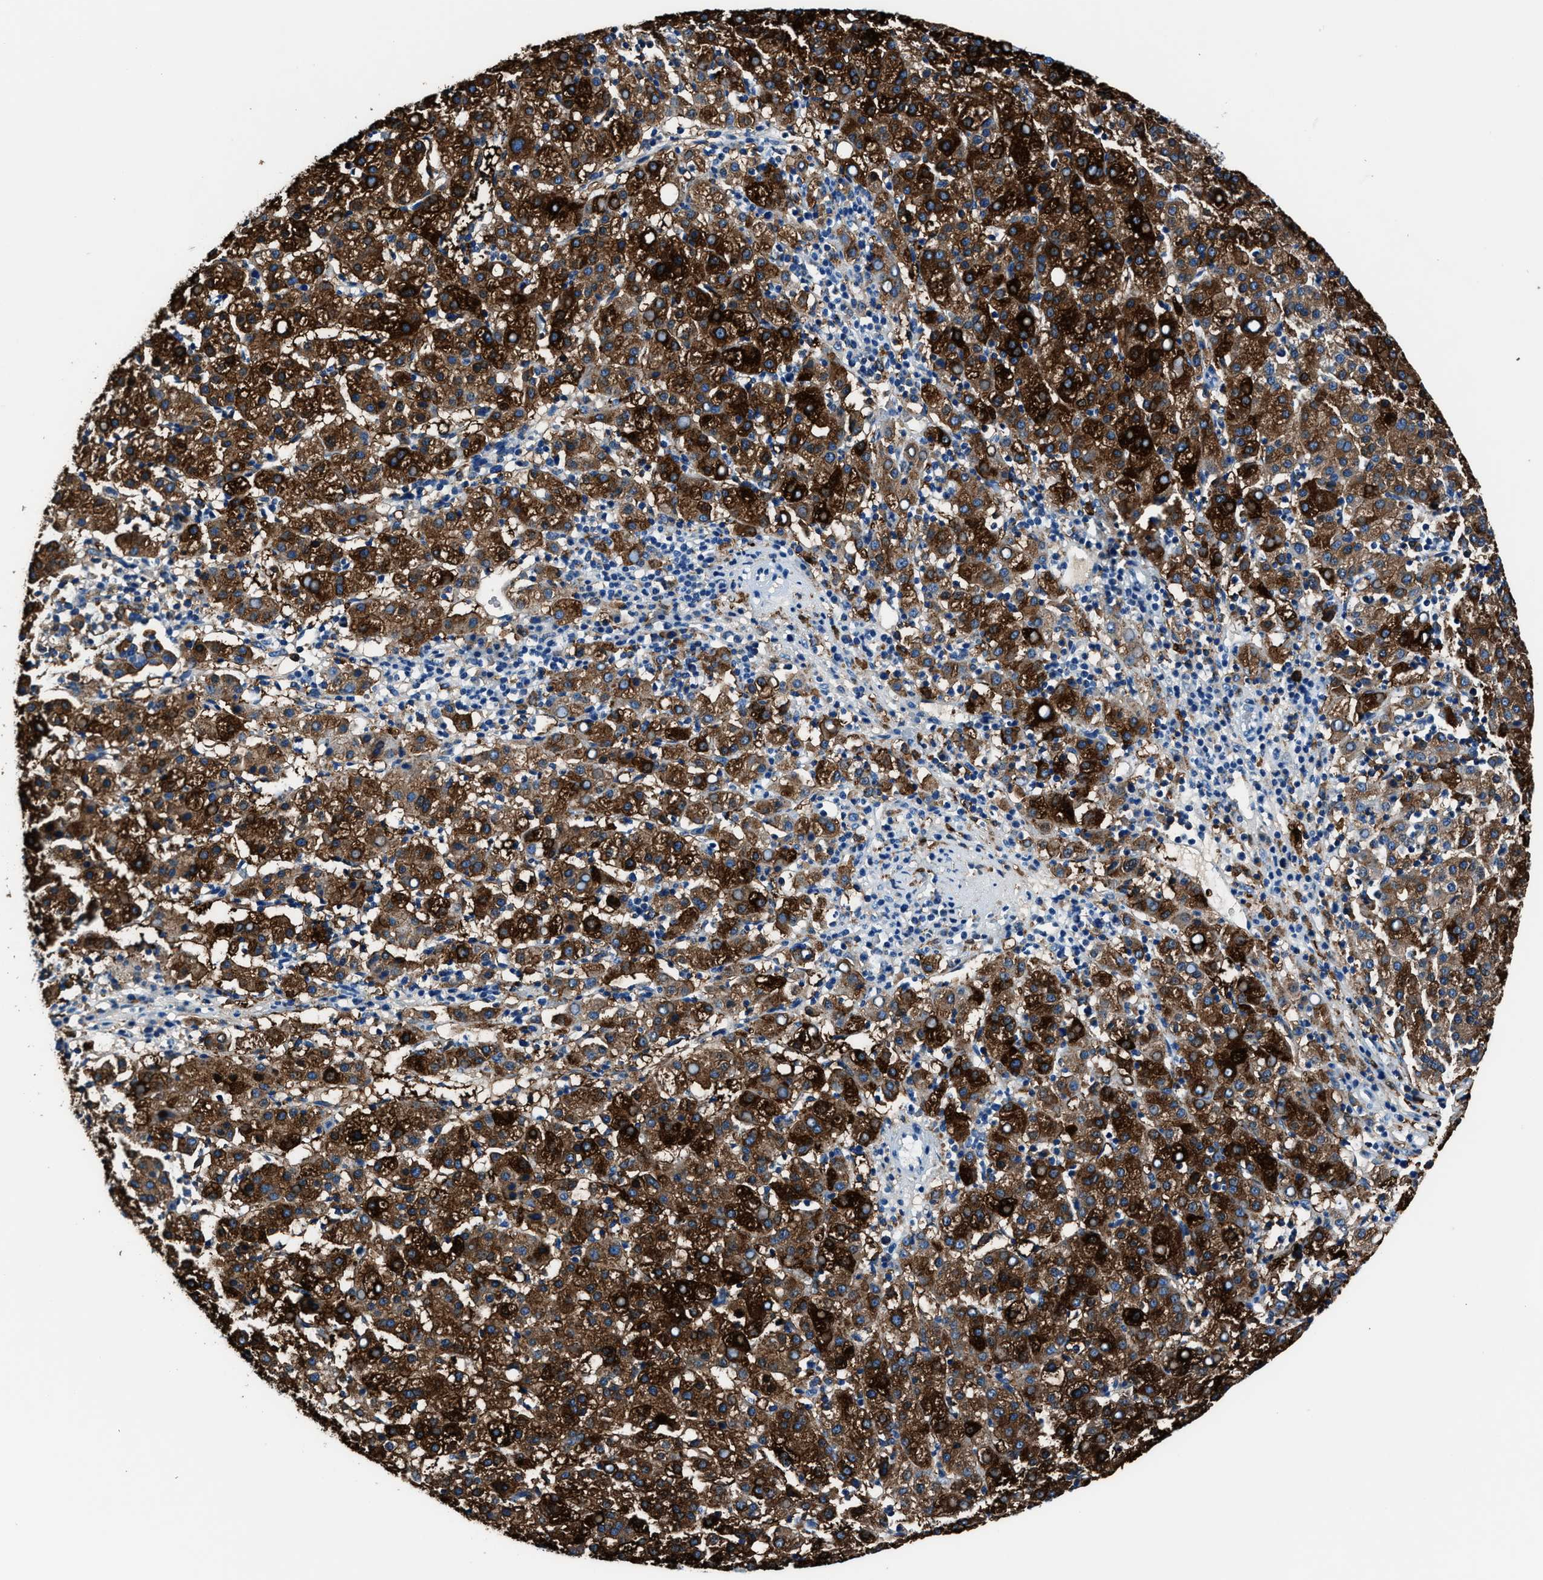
{"staining": {"intensity": "strong", "quantity": ">75%", "location": "cytoplasmic/membranous"}, "tissue": "liver cancer", "cell_type": "Tumor cells", "image_type": "cancer", "snomed": [{"axis": "morphology", "description": "Carcinoma, Hepatocellular, NOS"}, {"axis": "topography", "description": "Liver"}], "caption": "Human liver cancer (hepatocellular carcinoma) stained for a protein (brown) exhibits strong cytoplasmic/membranous positive expression in approximately >75% of tumor cells.", "gene": "FTL", "patient": {"sex": "female", "age": 58}}